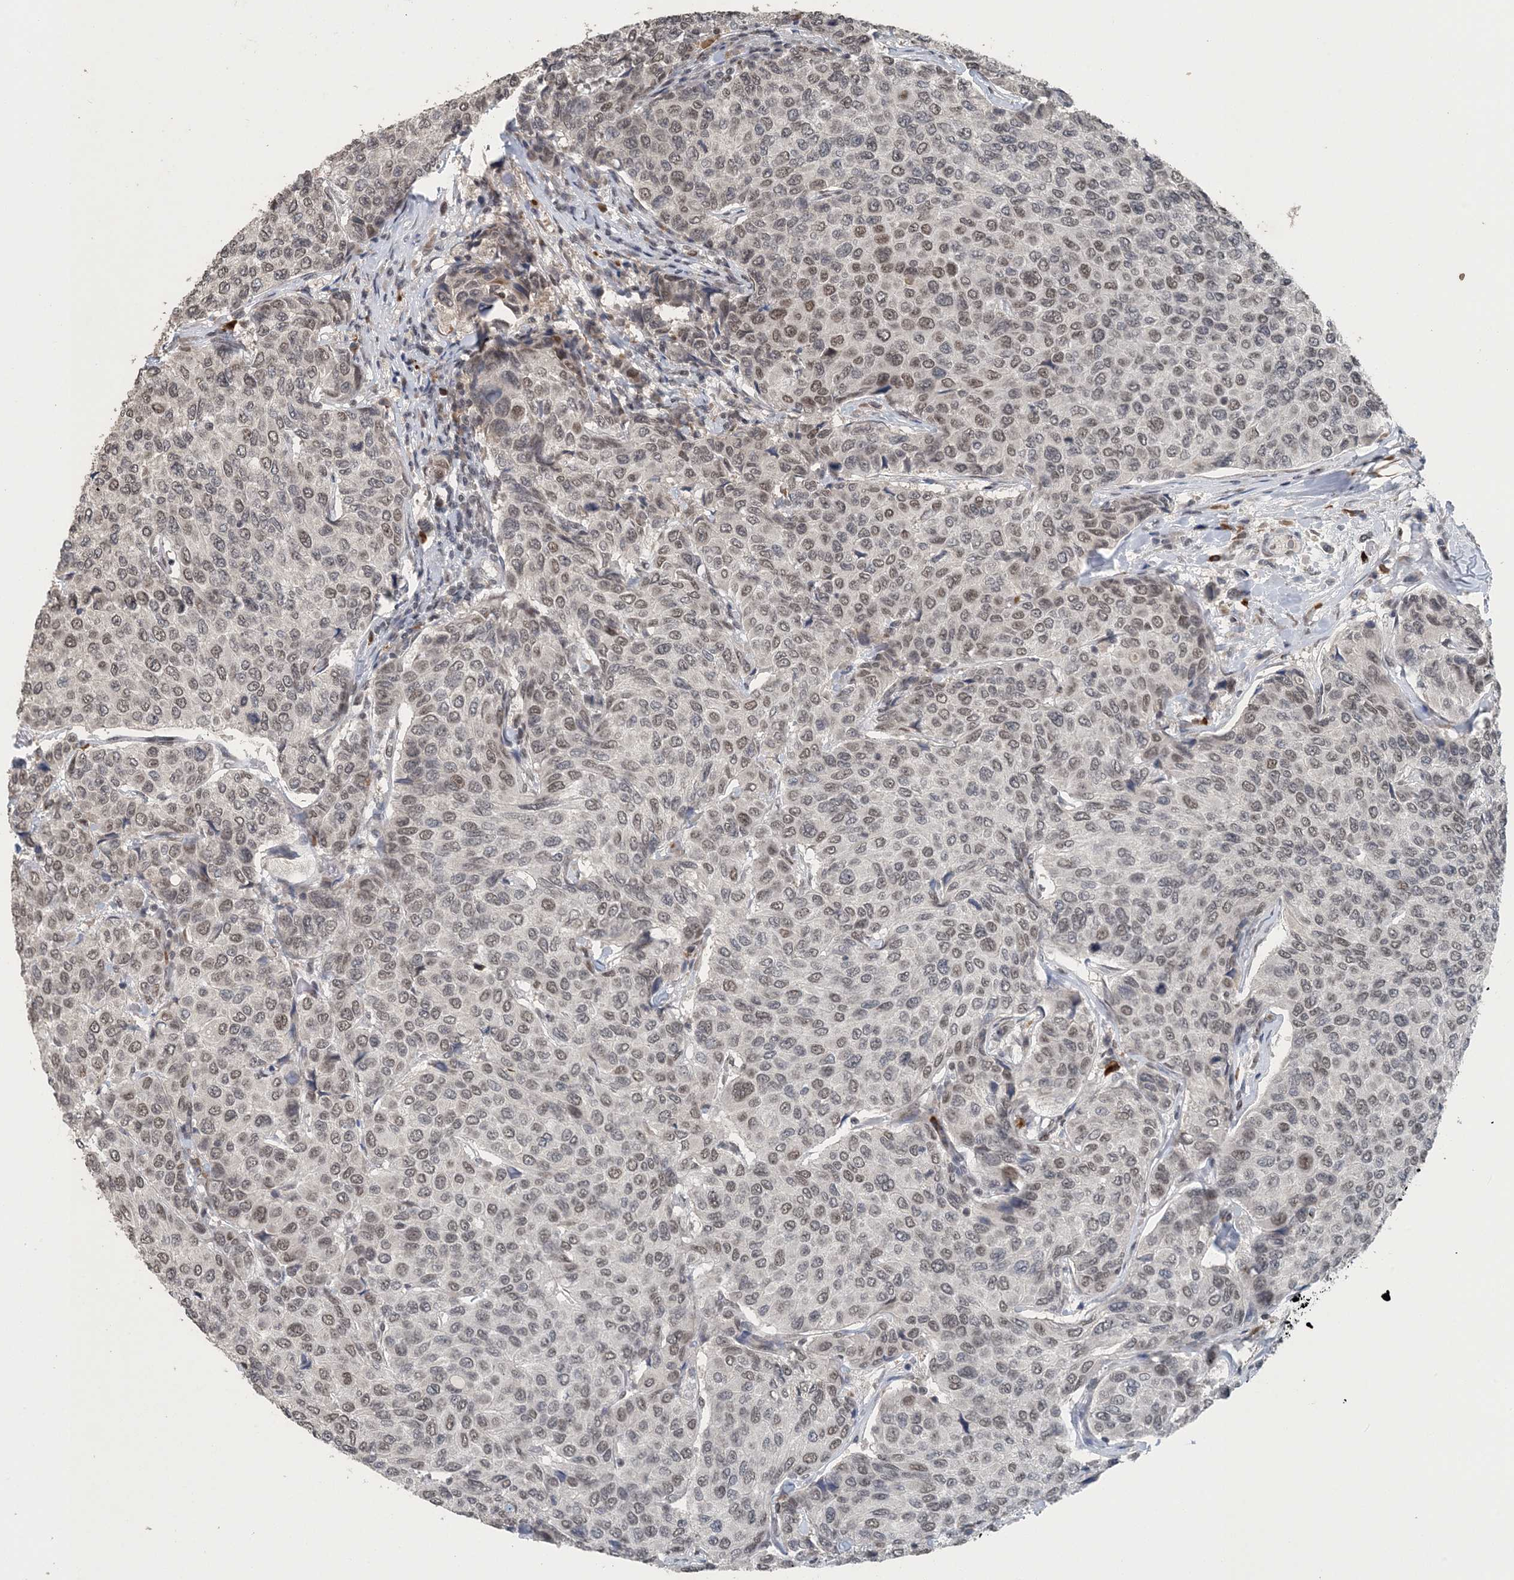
{"staining": {"intensity": "weak", "quantity": "25%-75%", "location": "nuclear"}, "tissue": "breast cancer", "cell_type": "Tumor cells", "image_type": "cancer", "snomed": [{"axis": "morphology", "description": "Duct carcinoma"}, {"axis": "topography", "description": "Breast"}], "caption": "Breast intraductal carcinoma tissue demonstrates weak nuclear staining in about 25%-75% of tumor cells, visualized by immunohistochemistry.", "gene": "MBD2", "patient": {"sex": "female", "age": 55}}